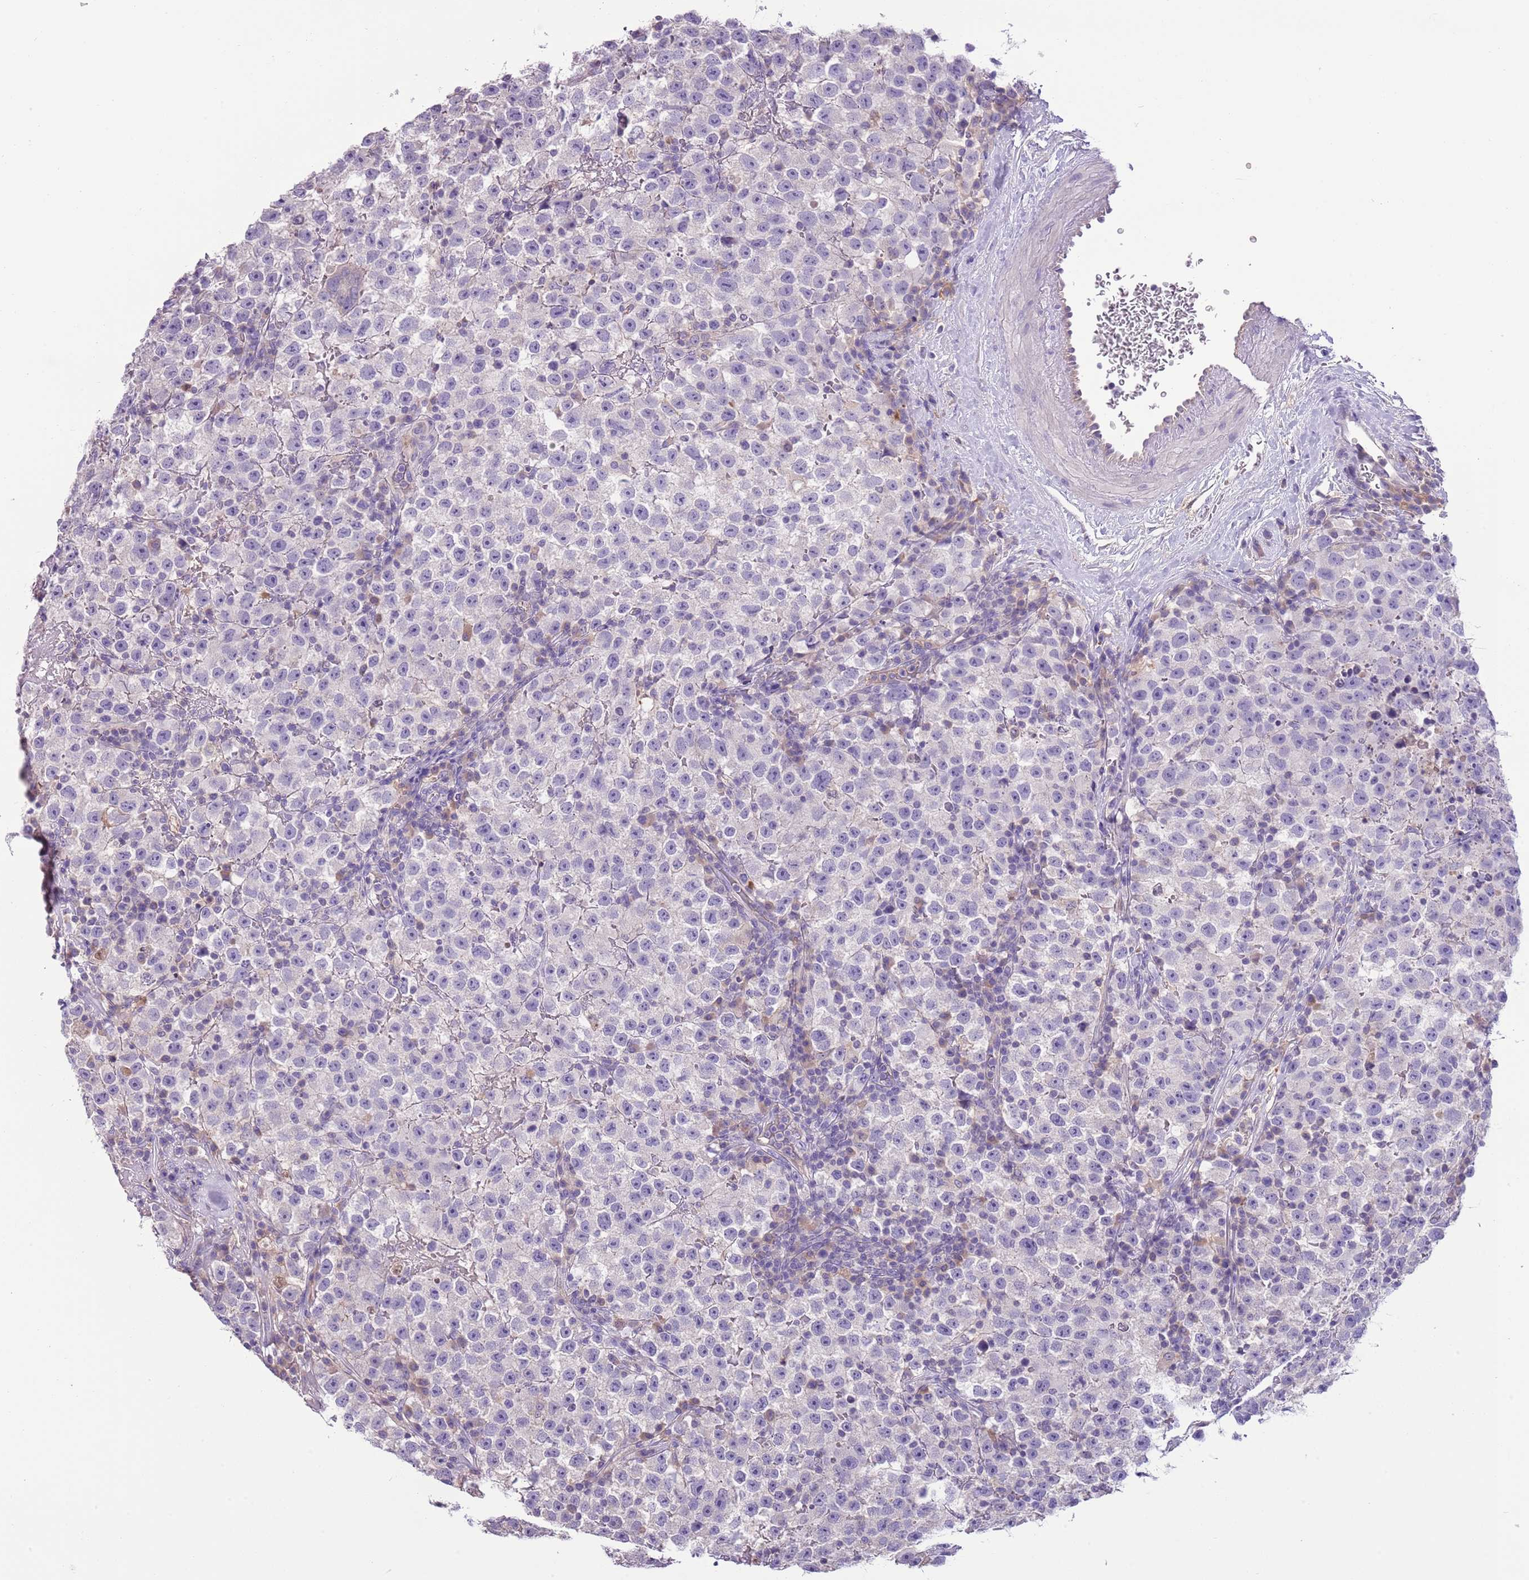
{"staining": {"intensity": "negative", "quantity": "none", "location": "none"}, "tissue": "testis cancer", "cell_type": "Tumor cells", "image_type": "cancer", "snomed": [{"axis": "morphology", "description": "Seminoma, NOS"}, {"axis": "topography", "description": "Testis"}], "caption": "IHC micrograph of neoplastic tissue: human testis cancer (seminoma) stained with DAB (3,3'-diaminobenzidine) shows no significant protein positivity in tumor cells. (DAB (3,3'-diaminobenzidine) immunohistochemistry visualized using brightfield microscopy, high magnification).", "gene": "HES3", "patient": {"sex": "male", "age": 22}}